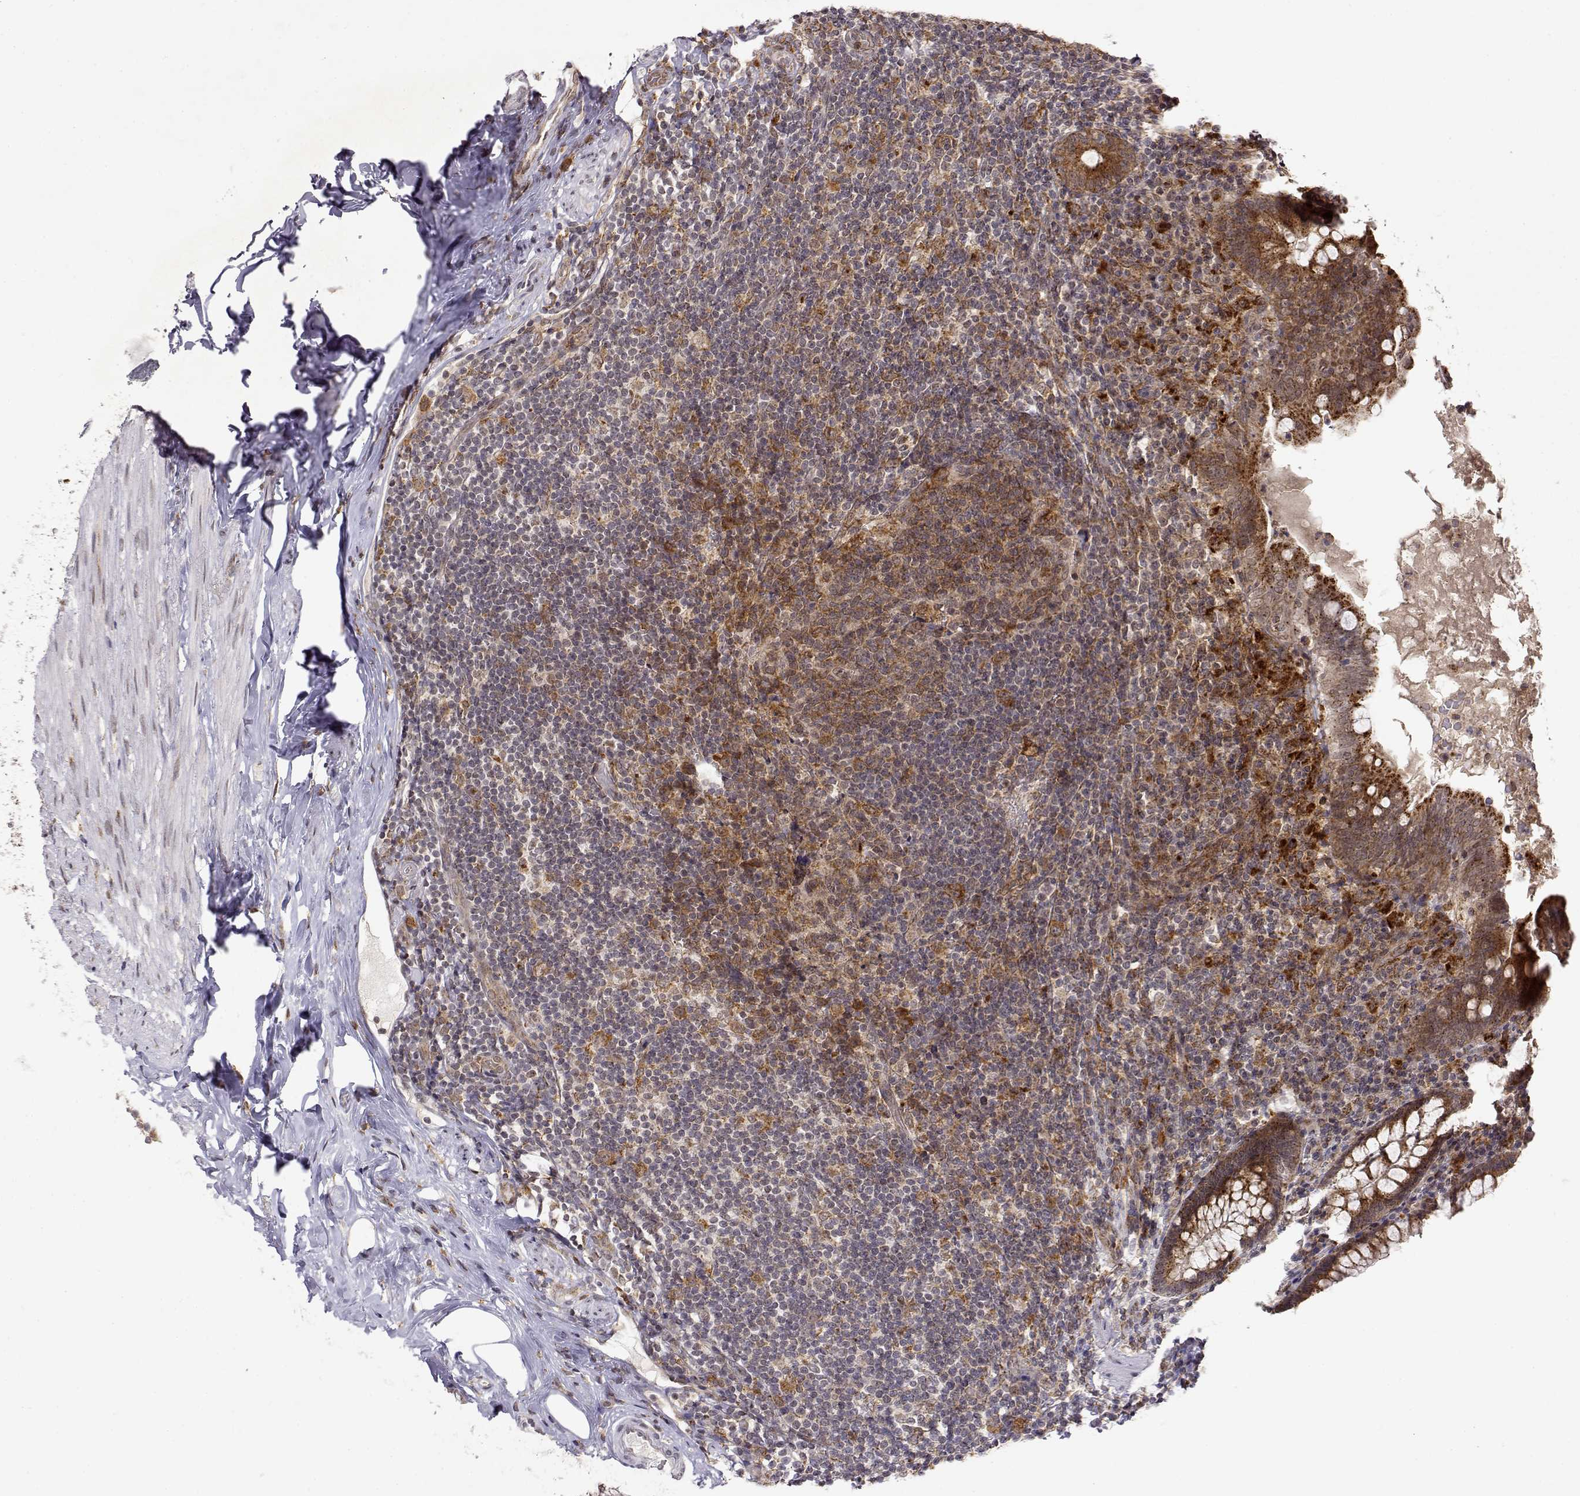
{"staining": {"intensity": "moderate", "quantity": ">75%", "location": "cytoplasmic/membranous"}, "tissue": "appendix", "cell_type": "Glandular cells", "image_type": "normal", "snomed": [{"axis": "morphology", "description": "Normal tissue, NOS"}, {"axis": "topography", "description": "Appendix"}], "caption": "Glandular cells display moderate cytoplasmic/membranous positivity in about >75% of cells in benign appendix. The staining was performed using DAB (3,3'-diaminobenzidine) to visualize the protein expression in brown, while the nuclei were stained in blue with hematoxylin (Magnification: 20x).", "gene": "RNF13", "patient": {"sex": "male", "age": 47}}